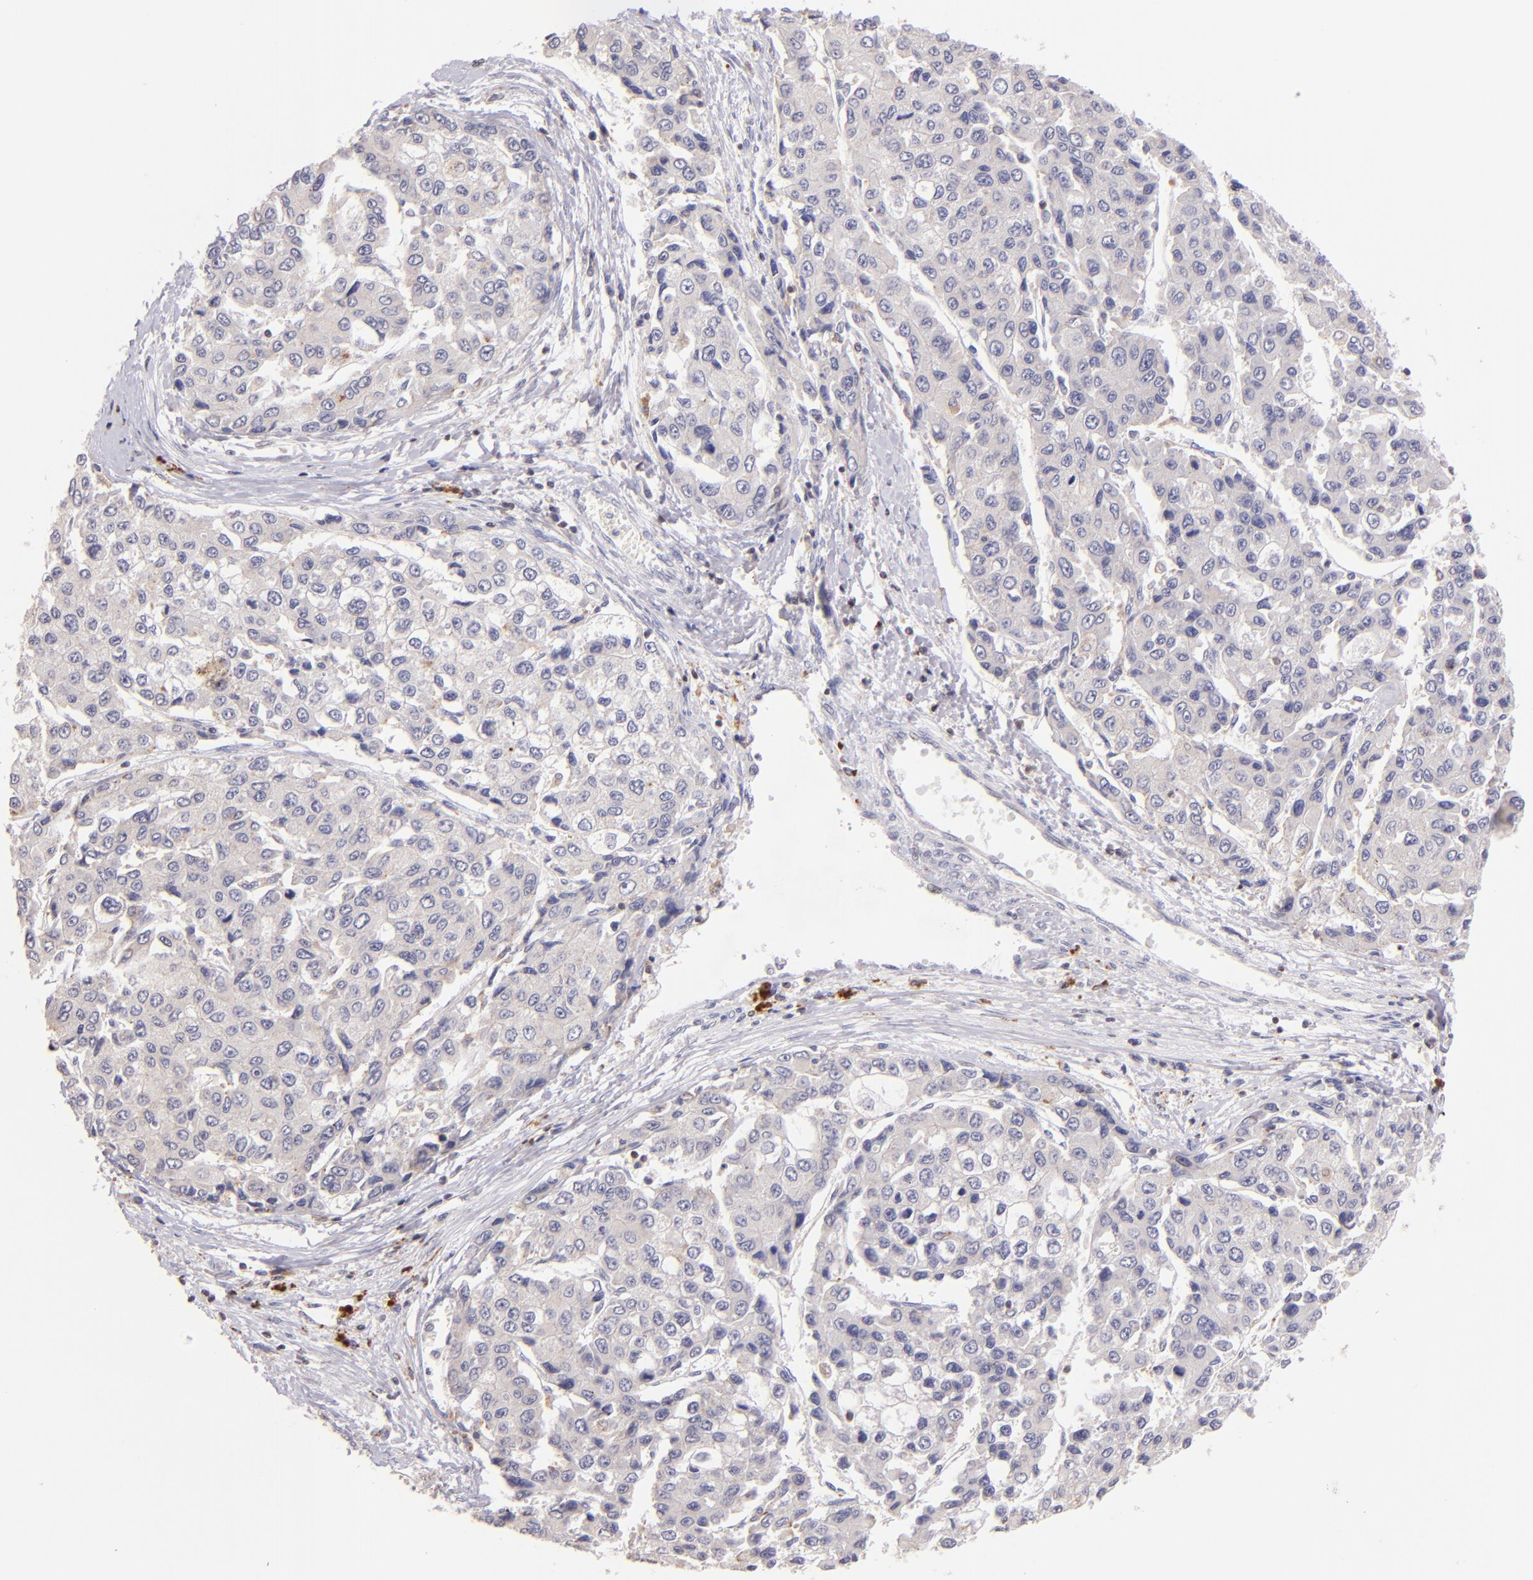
{"staining": {"intensity": "negative", "quantity": "none", "location": "none"}, "tissue": "liver cancer", "cell_type": "Tumor cells", "image_type": "cancer", "snomed": [{"axis": "morphology", "description": "Carcinoma, Hepatocellular, NOS"}, {"axis": "topography", "description": "Liver"}], "caption": "Histopathology image shows no protein positivity in tumor cells of liver cancer (hepatocellular carcinoma) tissue.", "gene": "ZAP70", "patient": {"sex": "female", "age": 66}}